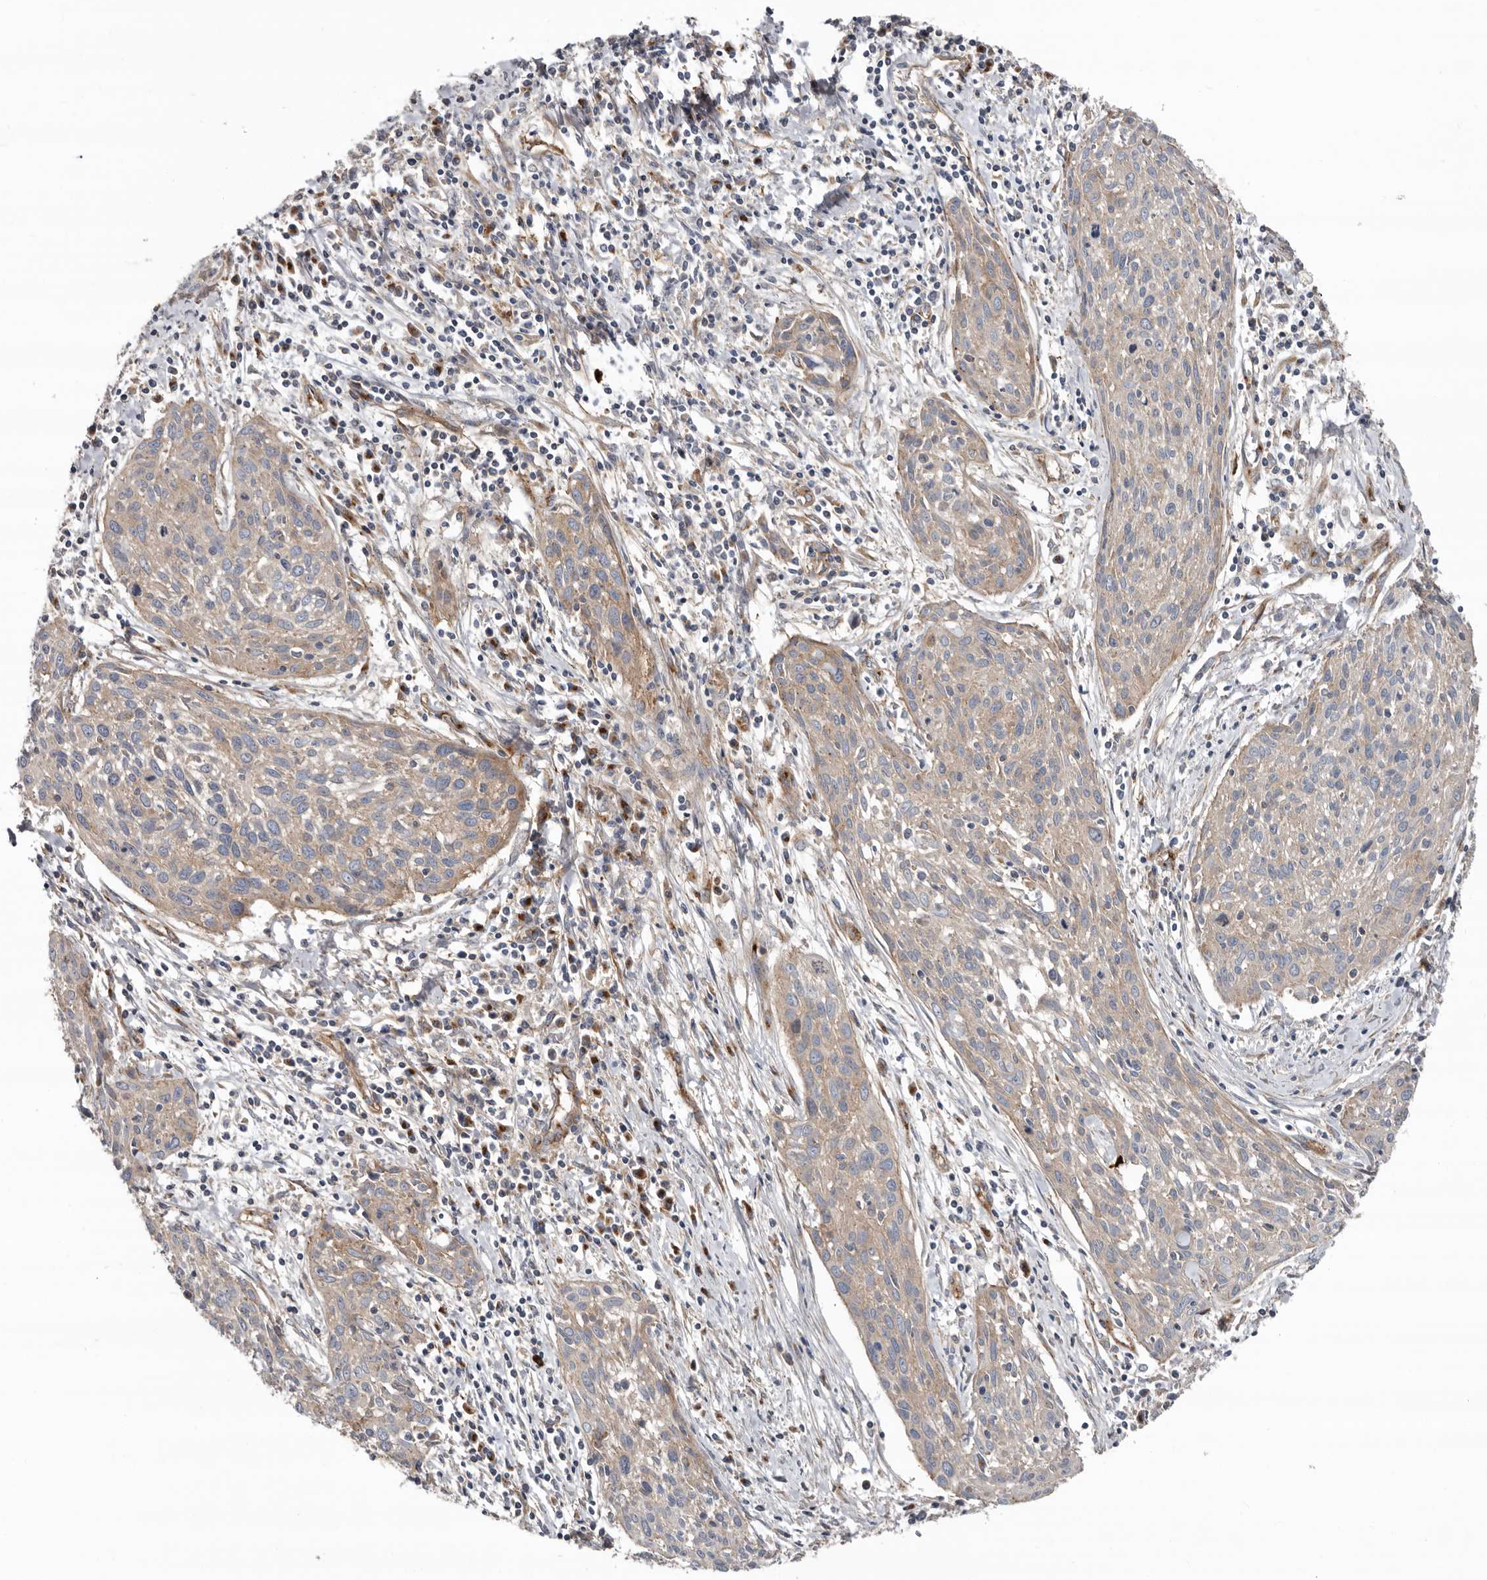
{"staining": {"intensity": "weak", "quantity": "25%-75%", "location": "cytoplasmic/membranous"}, "tissue": "cervical cancer", "cell_type": "Tumor cells", "image_type": "cancer", "snomed": [{"axis": "morphology", "description": "Squamous cell carcinoma, NOS"}, {"axis": "topography", "description": "Cervix"}], "caption": "A photomicrograph showing weak cytoplasmic/membranous positivity in about 25%-75% of tumor cells in cervical cancer, as visualized by brown immunohistochemical staining.", "gene": "LUZP1", "patient": {"sex": "female", "age": 51}}